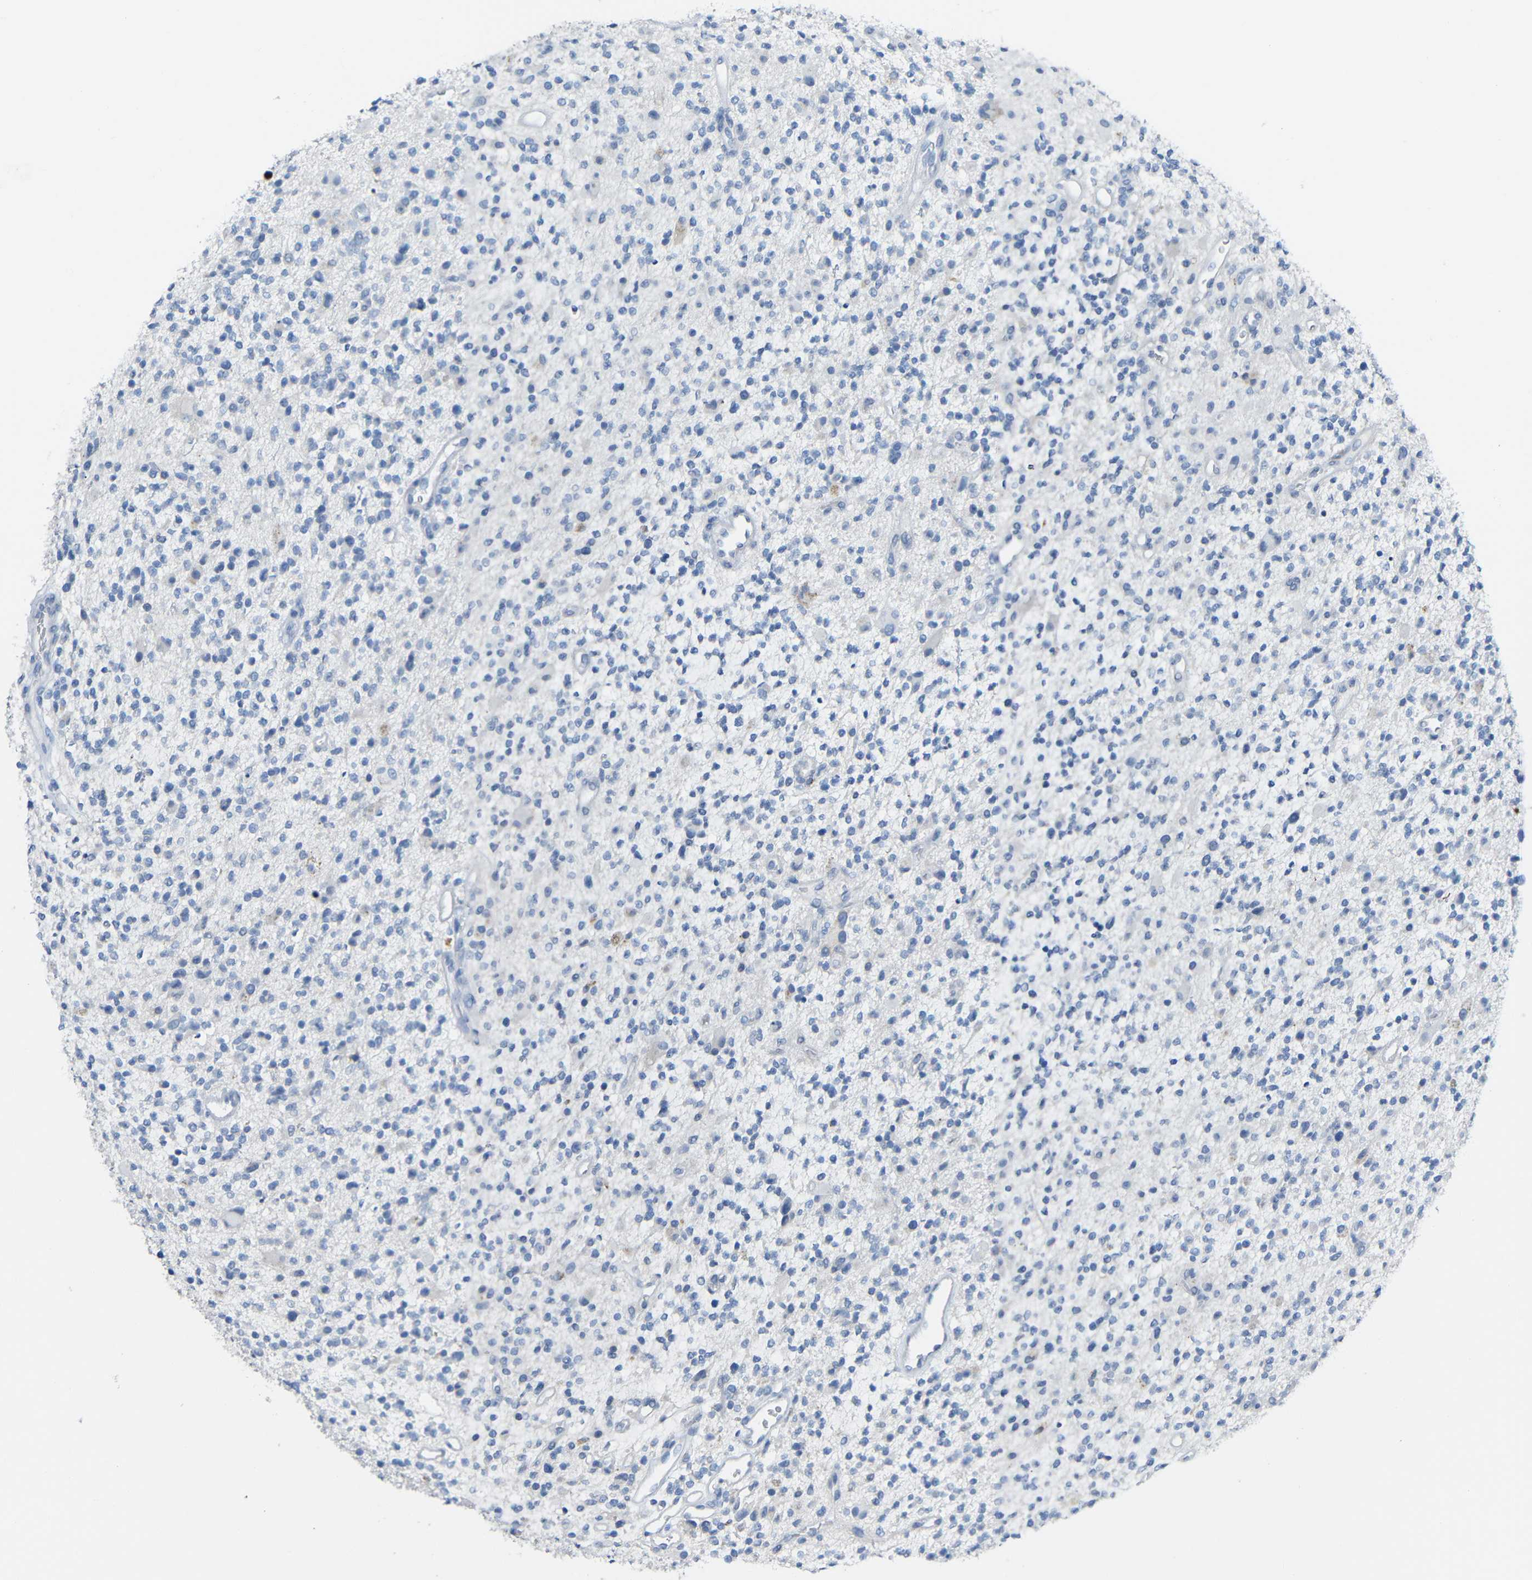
{"staining": {"intensity": "negative", "quantity": "none", "location": "none"}, "tissue": "glioma", "cell_type": "Tumor cells", "image_type": "cancer", "snomed": [{"axis": "morphology", "description": "Glioma, malignant, High grade"}, {"axis": "topography", "description": "Brain"}], "caption": "The photomicrograph exhibits no significant staining in tumor cells of malignant glioma (high-grade). Brightfield microscopy of immunohistochemistry (IHC) stained with DAB (brown) and hematoxylin (blue), captured at high magnification.", "gene": "C15orf48", "patient": {"sex": "male", "age": 48}}